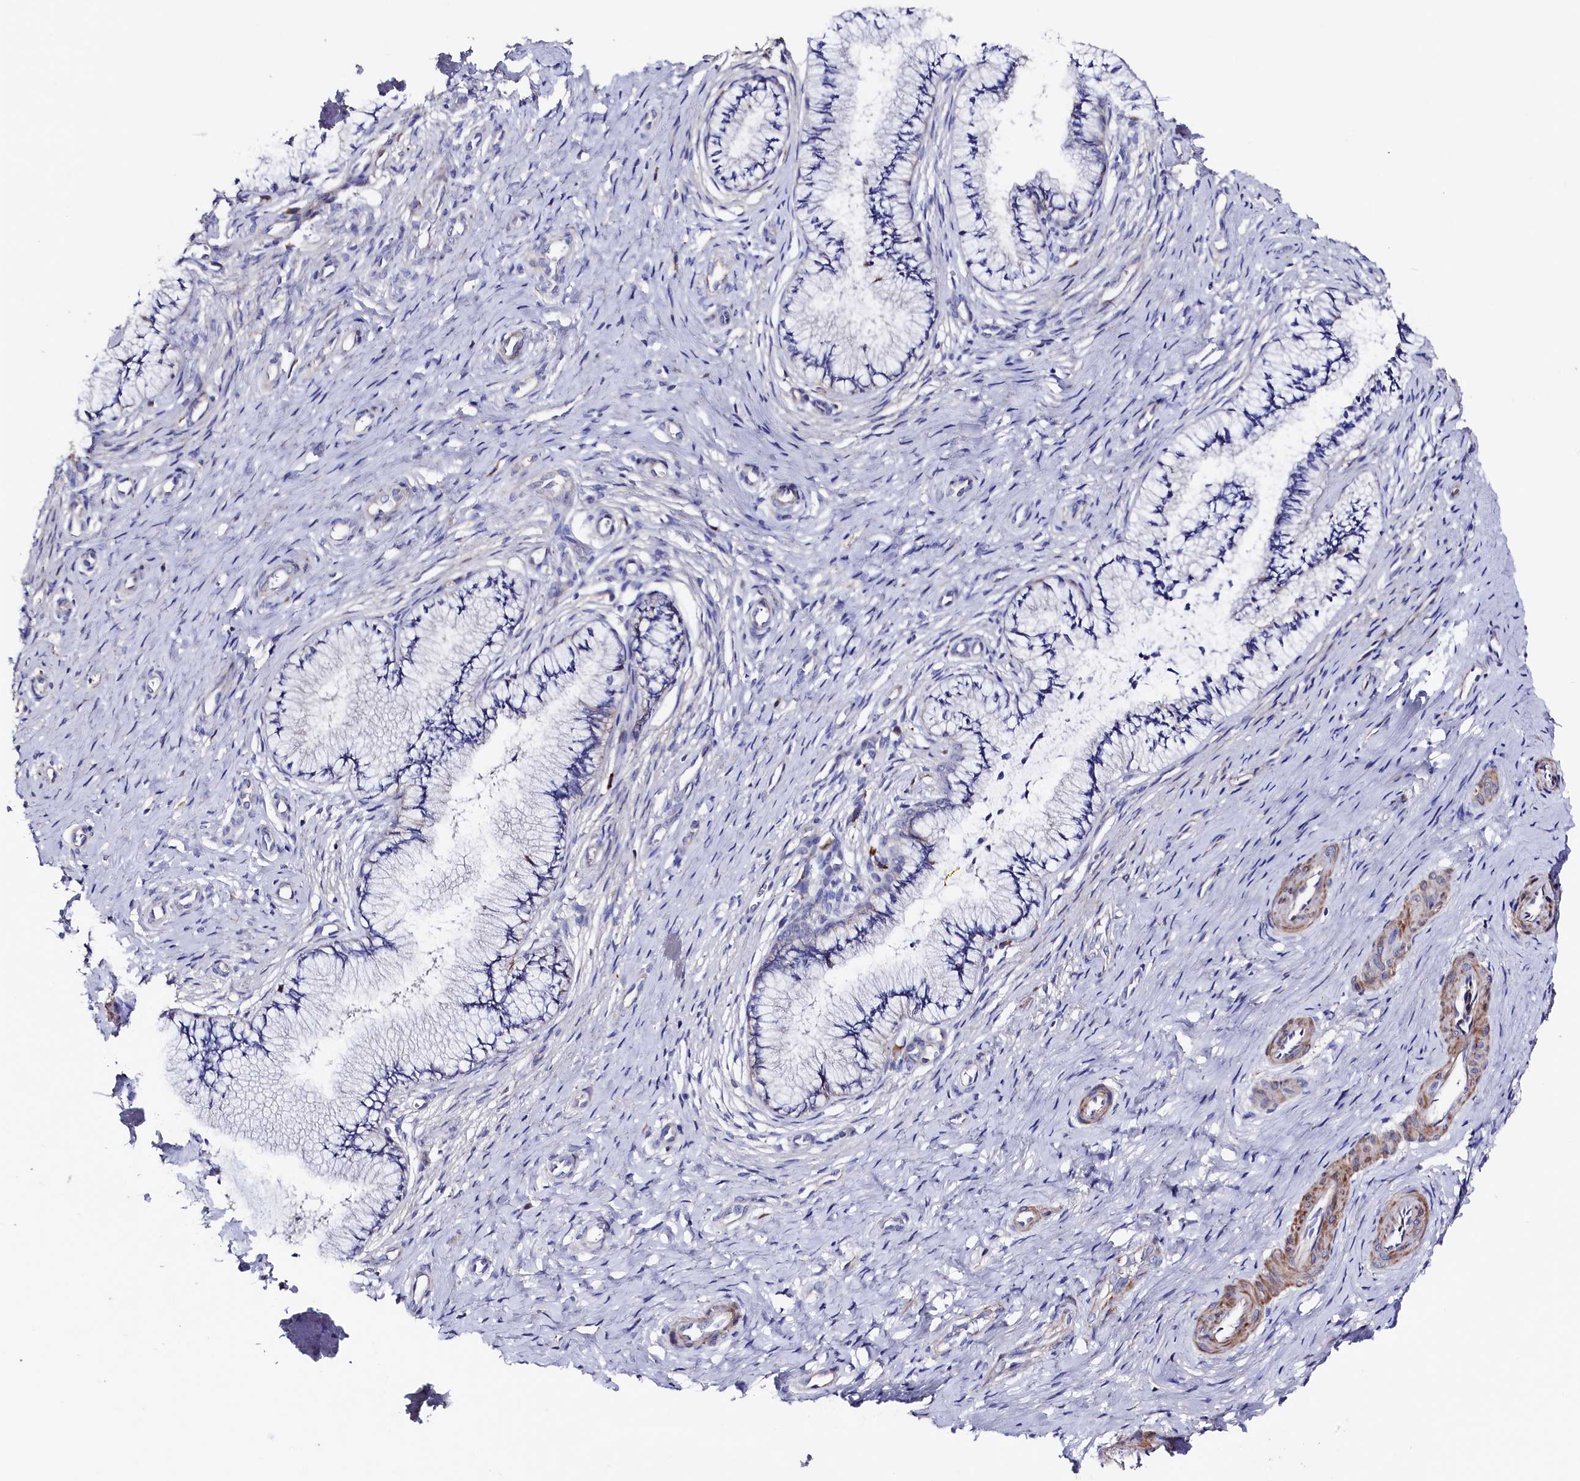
{"staining": {"intensity": "negative", "quantity": "none", "location": "none"}, "tissue": "cervix", "cell_type": "Glandular cells", "image_type": "normal", "snomed": [{"axis": "morphology", "description": "Normal tissue, NOS"}, {"axis": "topography", "description": "Cervix"}], "caption": "The immunohistochemistry image has no significant positivity in glandular cells of cervix.", "gene": "WNT8A", "patient": {"sex": "female", "age": 36}}